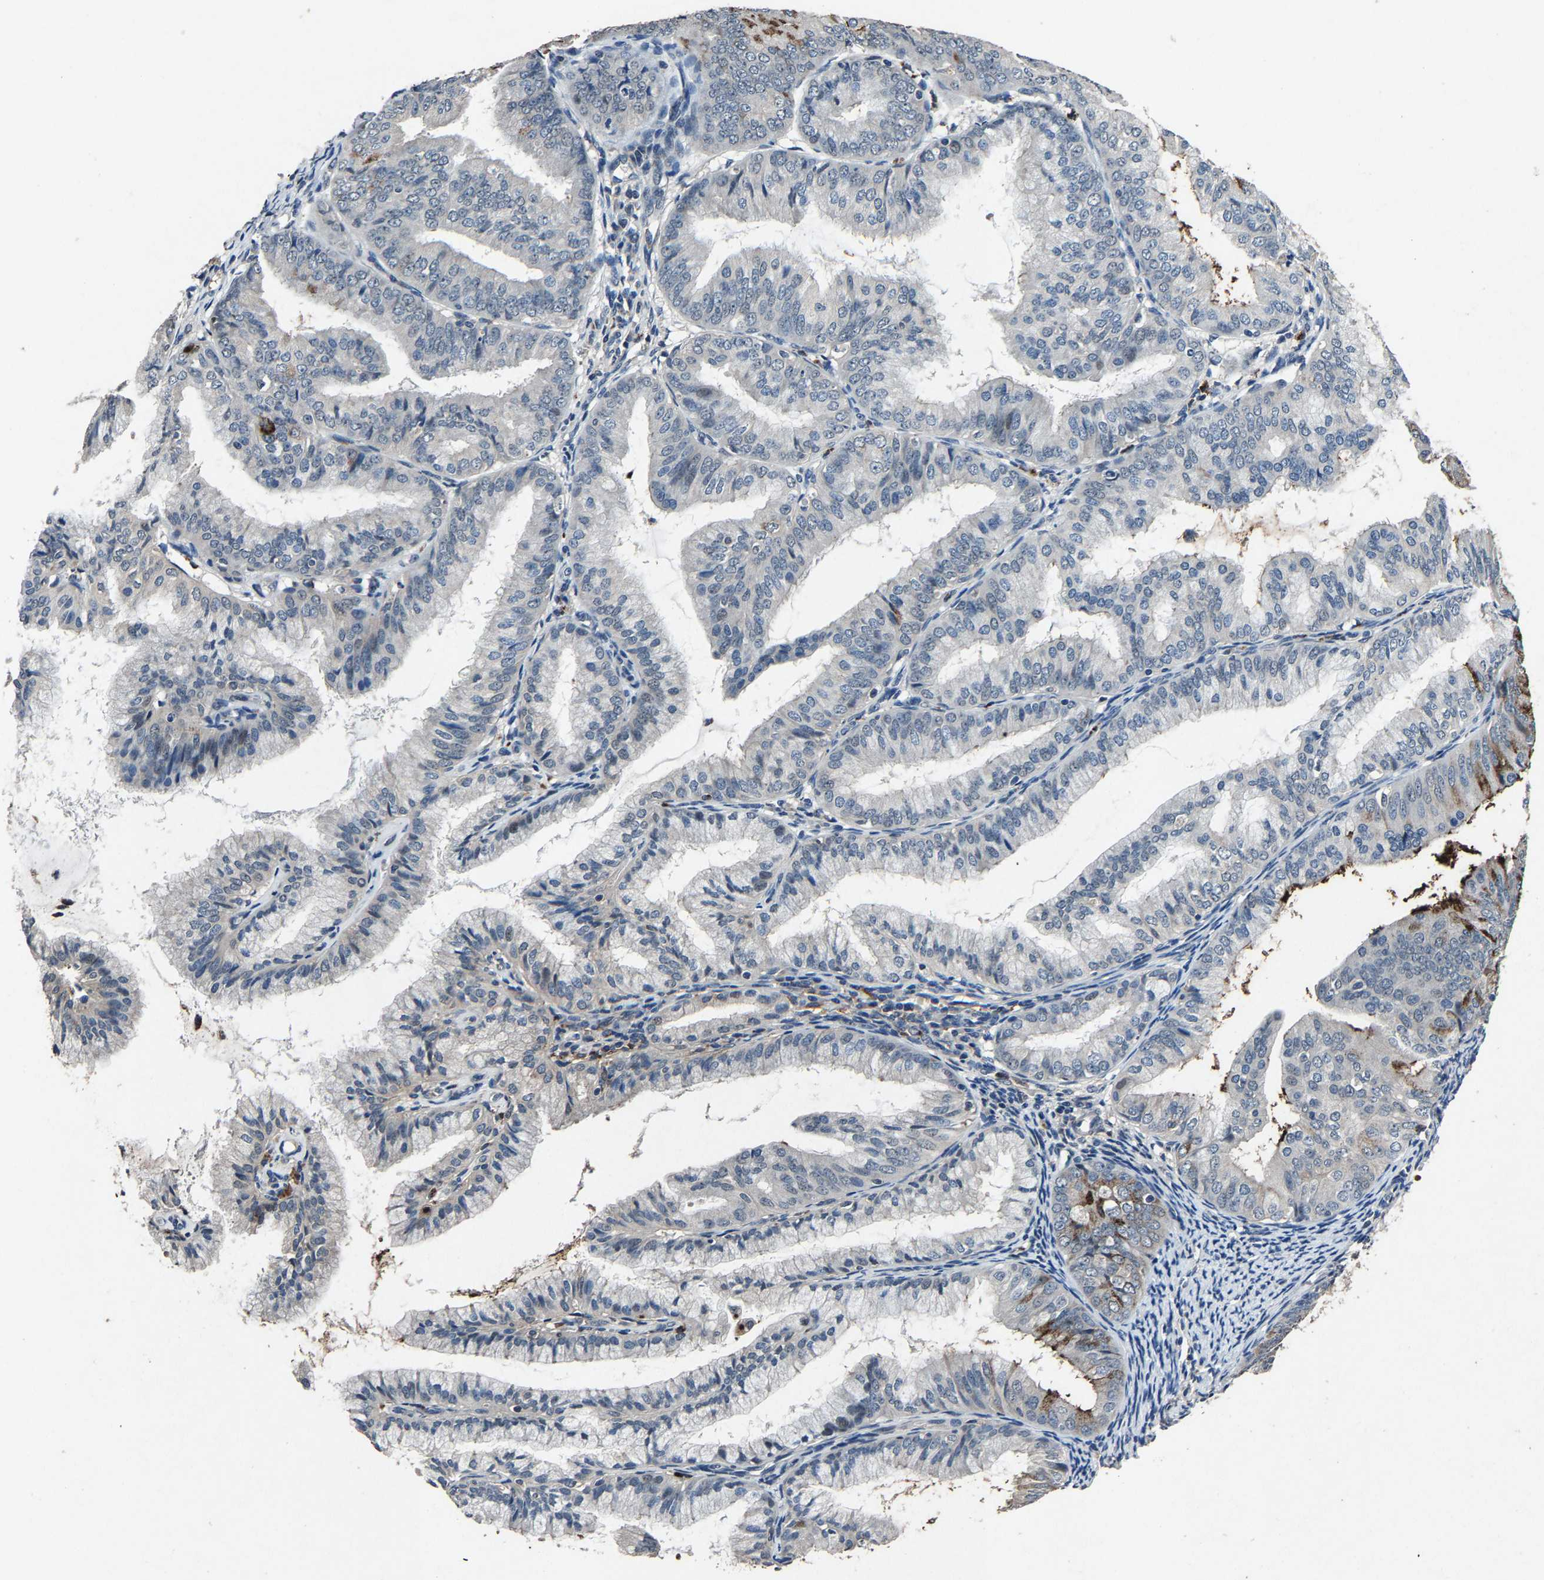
{"staining": {"intensity": "moderate", "quantity": "<25%", "location": "cytoplasmic/membranous"}, "tissue": "endometrial cancer", "cell_type": "Tumor cells", "image_type": "cancer", "snomed": [{"axis": "morphology", "description": "Adenocarcinoma, NOS"}, {"axis": "topography", "description": "Endometrium"}], "caption": "This is a histology image of IHC staining of endometrial cancer (adenocarcinoma), which shows moderate positivity in the cytoplasmic/membranous of tumor cells.", "gene": "PCNX2", "patient": {"sex": "female", "age": 63}}